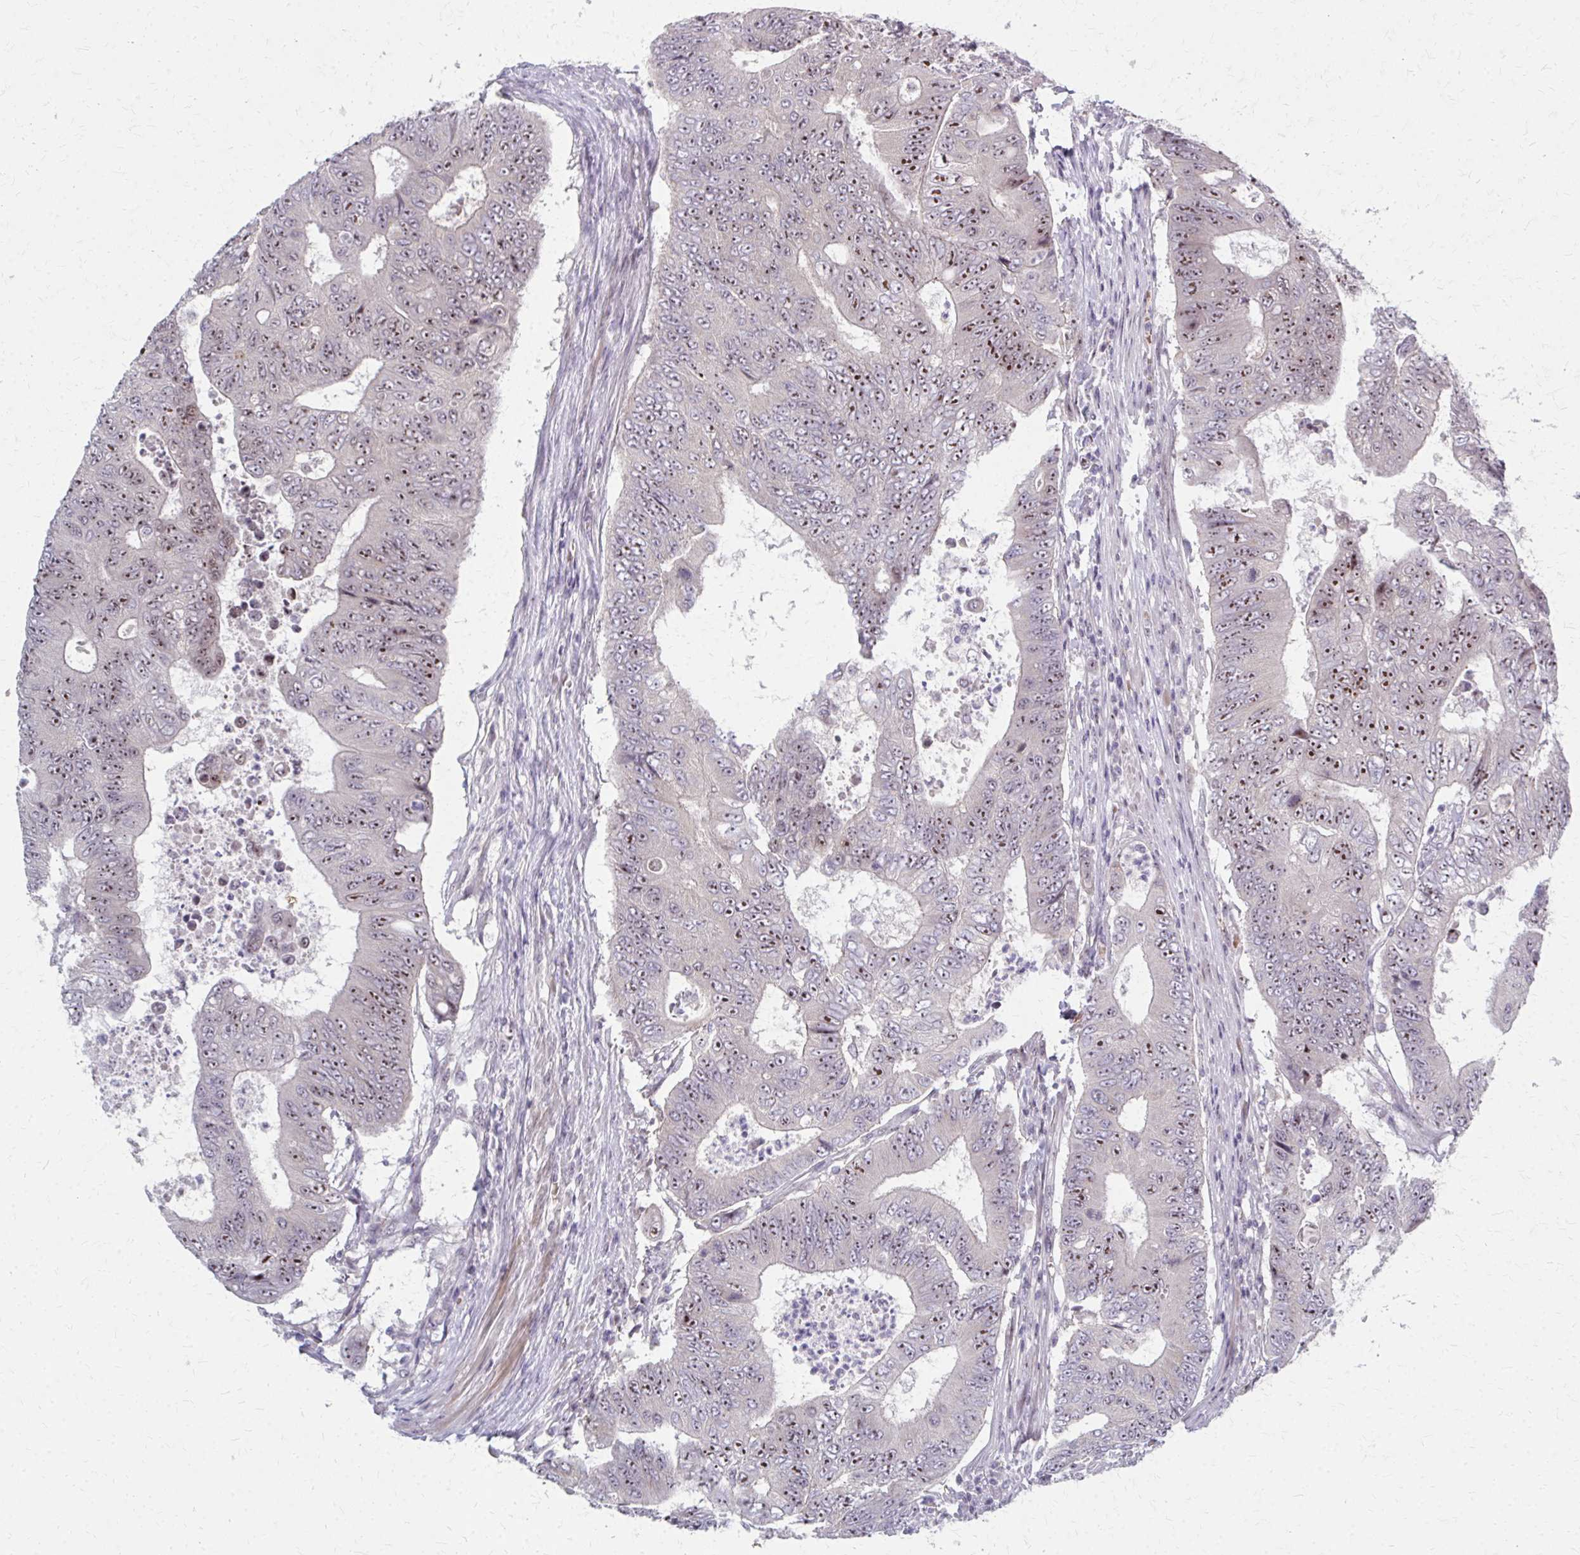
{"staining": {"intensity": "moderate", "quantity": ">75%", "location": "nuclear"}, "tissue": "colorectal cancer", "cell_type": "Tumor cells", "image_type": "cancer", "snomed": [{"axis": "morphology", "description": "Adenocarcinoma, NOS"}, {"axis": "topography", "description": "Colon"}], "caption": "A histopathology image showing moderate nuclear expression in about >75% of tumor cells in colorectal adenocarcinoma, as visualized by brown immunohistochemical staining.", "gene": "NUDT16", "patient": {"sex": "female", "age": 48}}